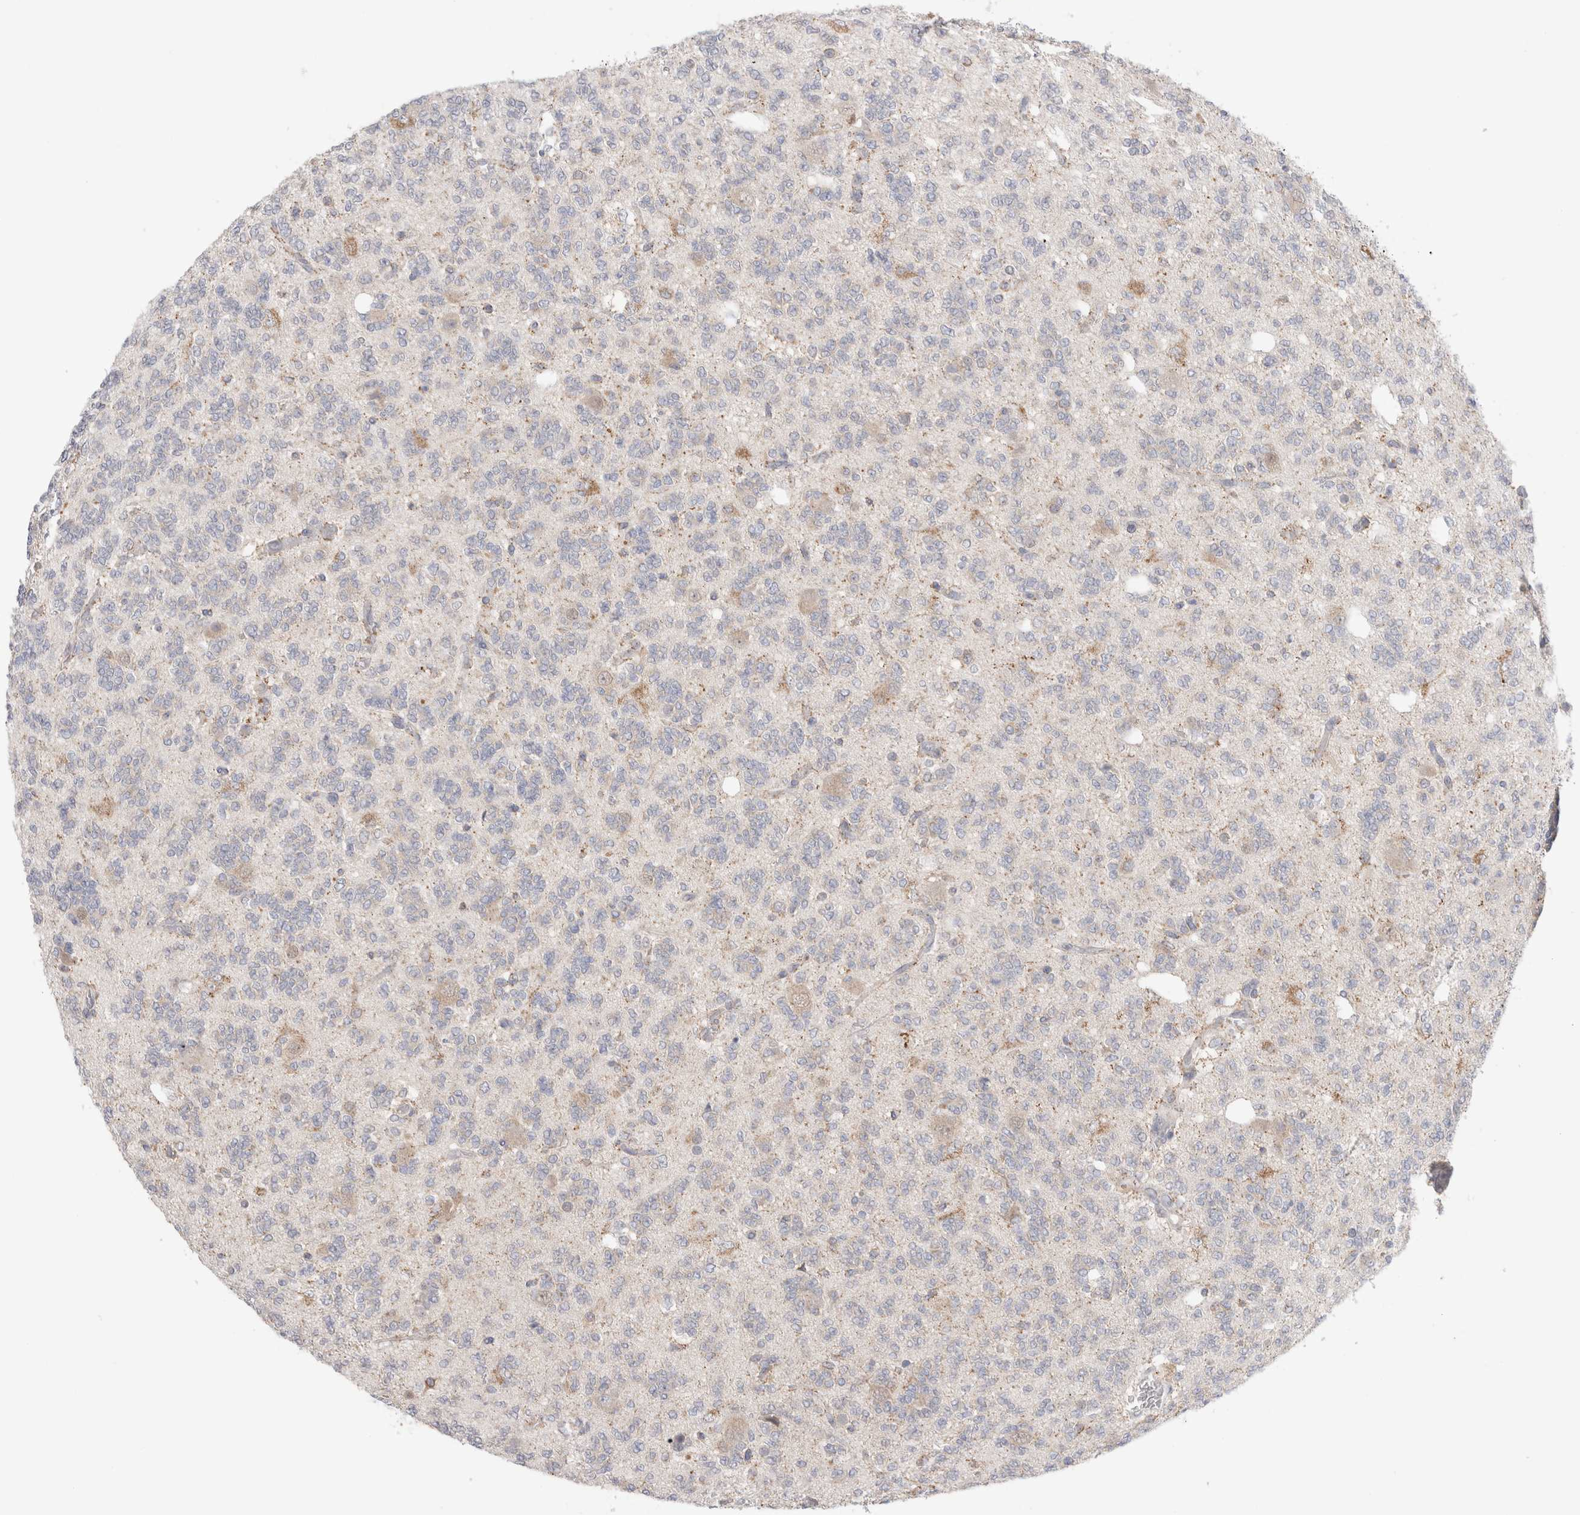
{"staining": {"intensity": "weak", "quantity": "<25%", "location": "cytoplasmic/membranous"}, "tissue": "glioma", "cell_type": "Tumor cells", "image_type": "cancer", "snomed": [{"axis": "morphology", "description": "Glioma, malignant, Low grade"}, {"axis": "topography", "description": "Brain"}], "caption": "Photomicrograph shows no significant protein positivity in tumor cells of malignant low-grade glioma. The staining is performed using DAB (3,3'-diaminobenzidine) brown chromogen with nuclei counter-stained in using hematoxylin.", "gene": "NDOR1", "patient": {"sex": "male", "age": 38}}